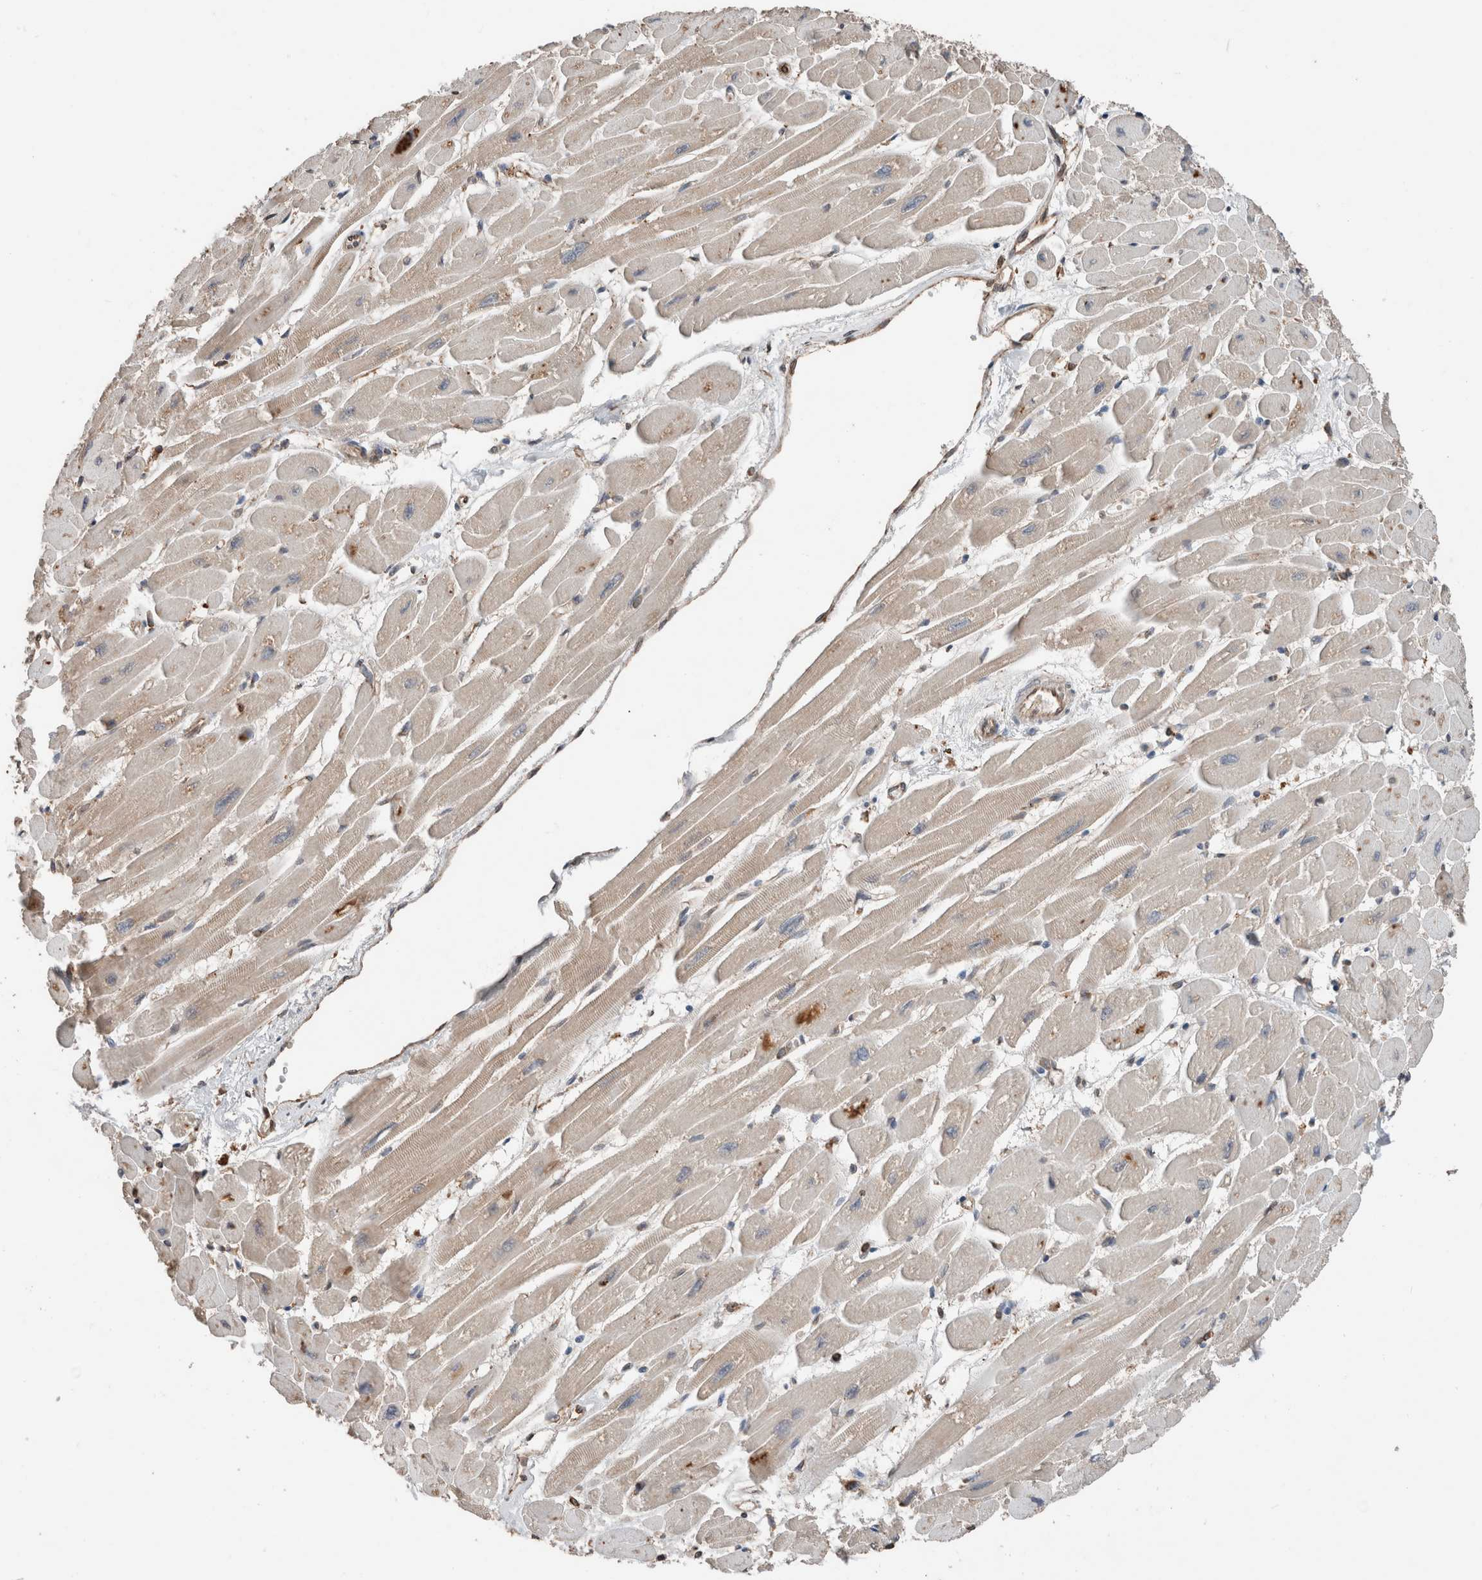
{"staining": {"intensity": "weak", "quantity": "25%-75%", "location": "cytoplasmic/membranous"}, "tissue": "heart muscle", "cell_type": "Cardiomyocytes", "image_type": "normal", "snomed": [{"axis": "morphology", "description": "Normal tissue, NOS"}, {"axis": "topography", "description": "Heart"}], "caption": "Protein analysis of unremarkable heart muscle demonstrates weak cytoplasmic/membranous positivity in about 25%-75% of cardiomyocytes.", "gene": "ERAP2", "patient": {"sex": "female", "age": 54}}